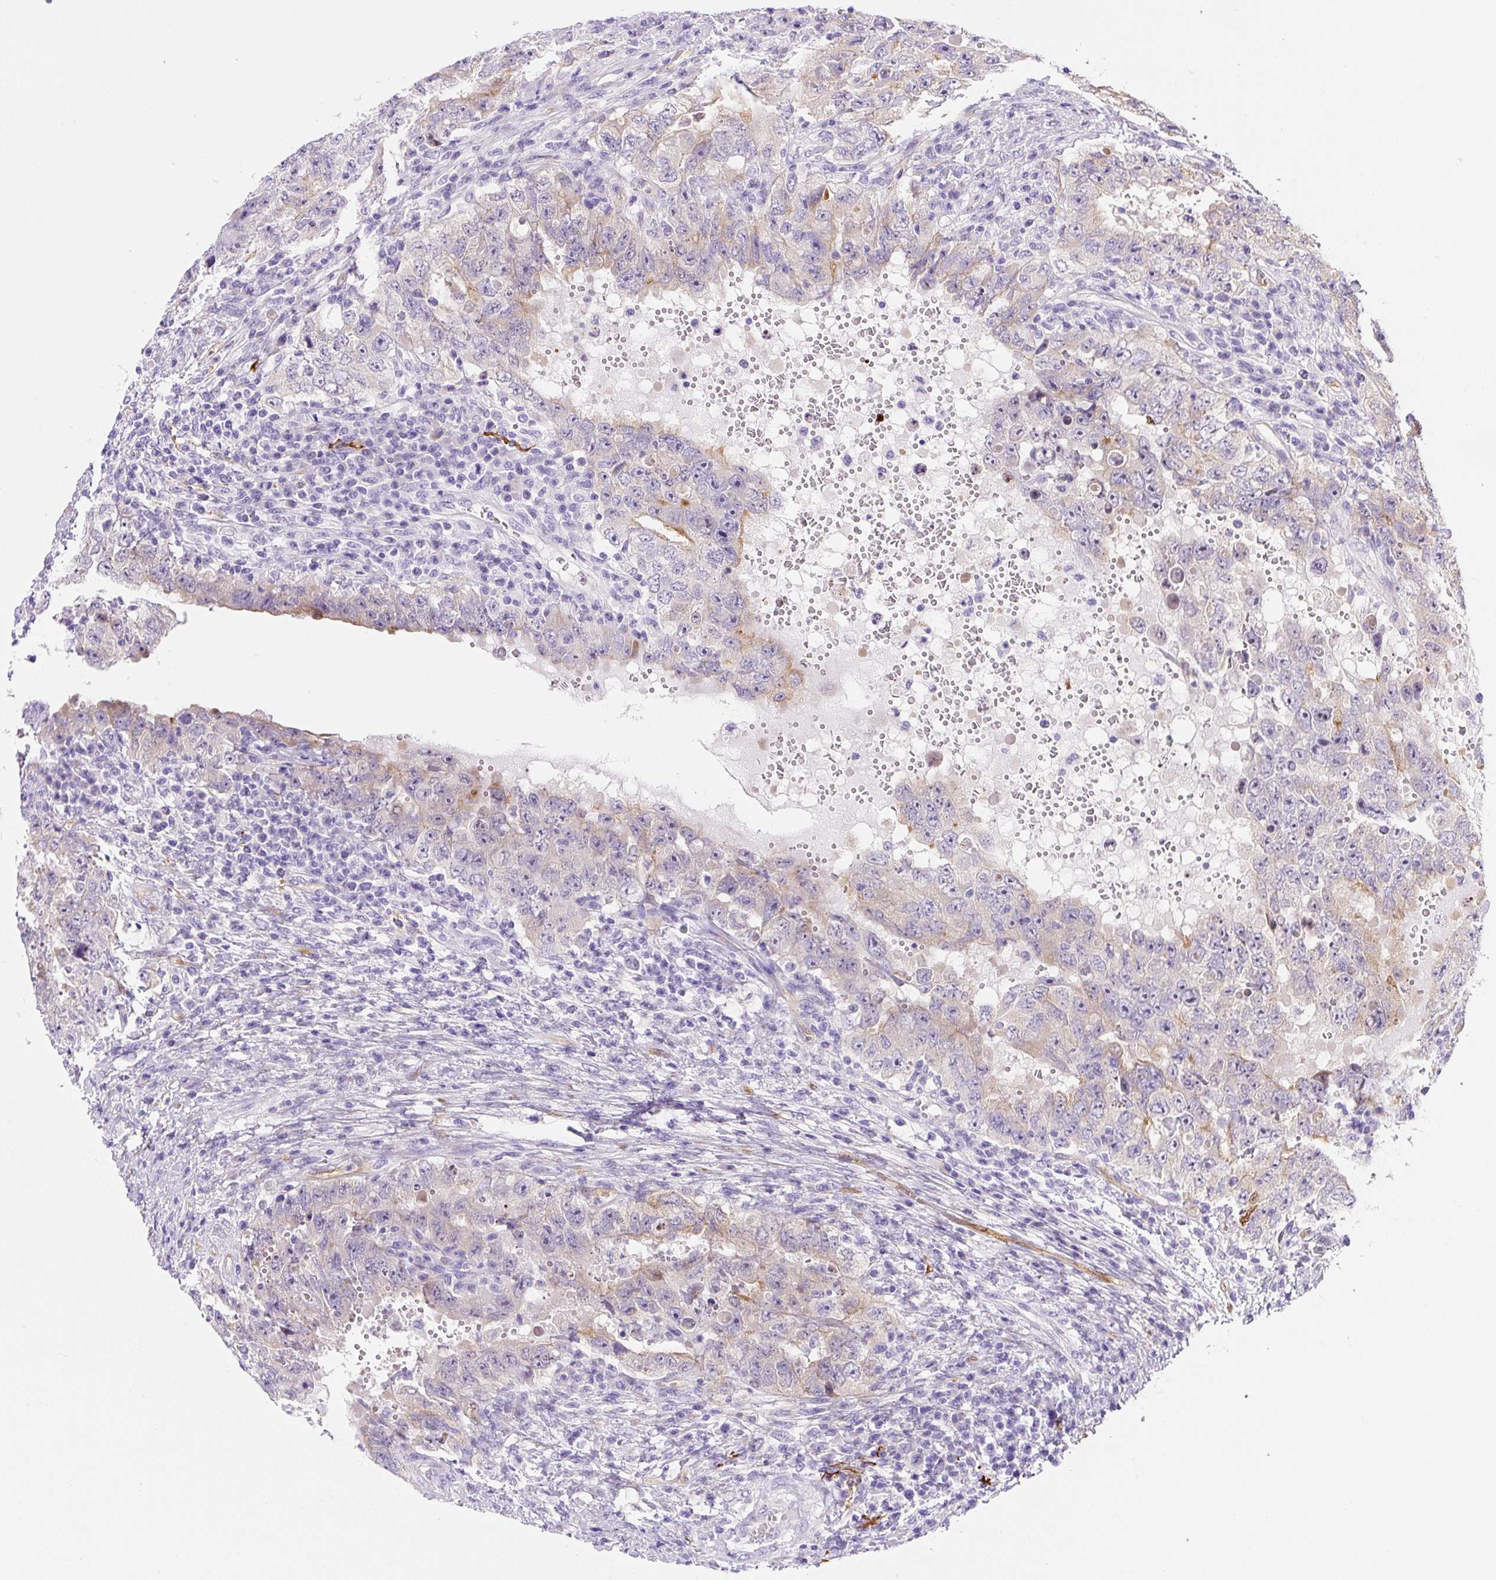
{"staining": {"intensity": "weak", "quantity": "<25%", "location": "cytoplasmic/membranous"}, "tissue": "testis cancer", "cell_type": "Tumor cells", "image_type": "cancer", "snomed": [{"axis": "morphology", "description": "Carcinoma, Embryonal, NOS"}, {"axis": "topography", "description": "Testis"}], "caption": "High power microscopy micrograph of an immunohistochemistry (IHC) histopathology image of testis embryonal carcinoma, revealing no significant staining in tumor cells.", "gene": "ASB4", "patient": {"sex": "male", "age": 26}}